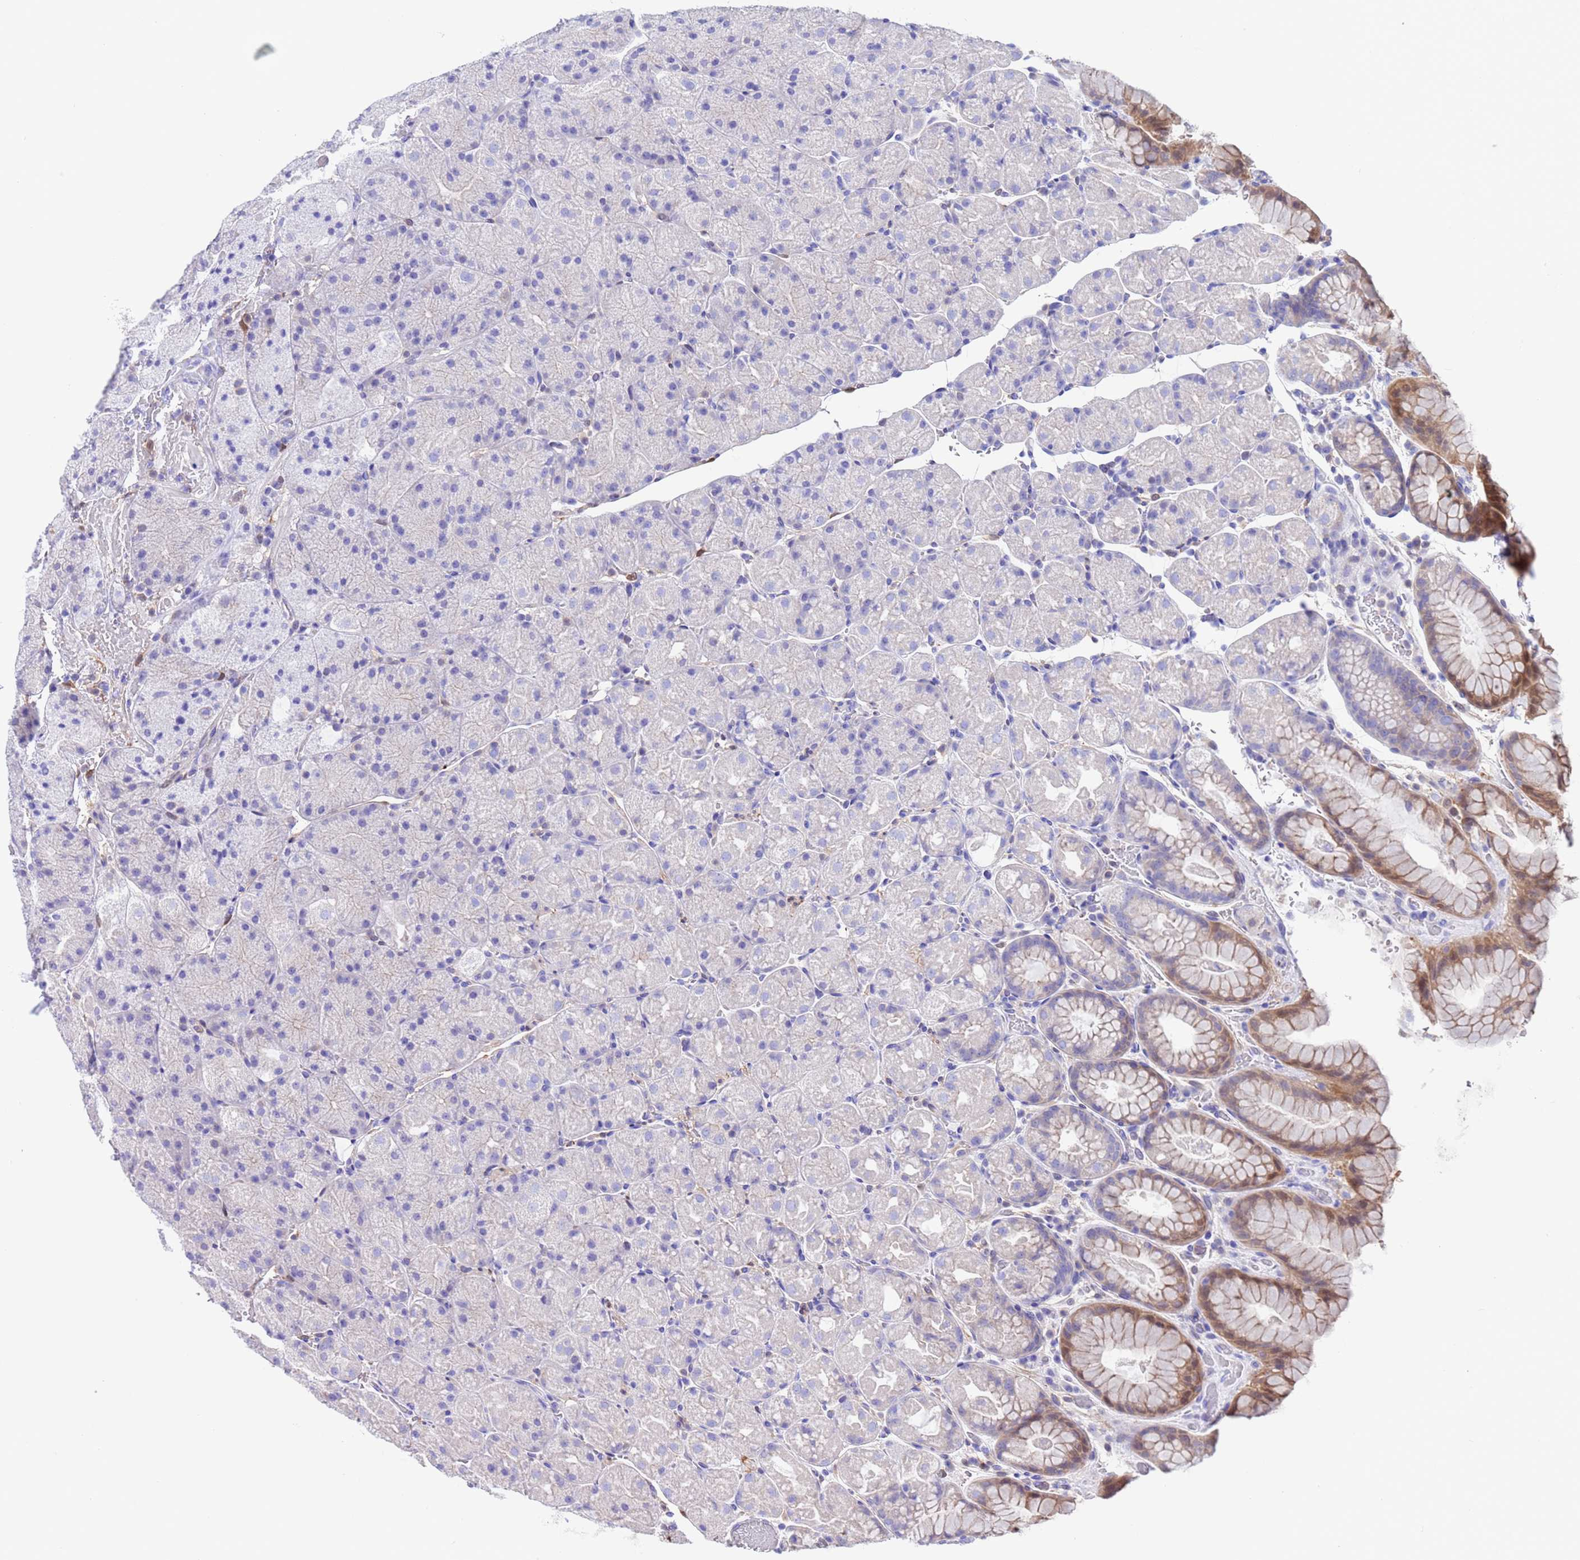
{"staining": {"intensity": "moderate", "quantity": "25%-75%", "location": "cytoplasmic/membranous,nuclear"}, "tissue": "stomach", "cell_type": "Glandular cells", "image_type": "normal", "snomed": [{"axis": "morphology", "description": "Normal tissue, NOS"}, {"axis": "topography", "description": "Stomach, upper"}, {"axis": "topography", "description": "Stomach, lower"}], "caption": "Brown immunohistochemical staining in normal stomach reveals moderate cytoplasmic/membranous,nuclear positivity in approximately 25%-75% of glandular cells. The staining was performed using DAB (3,3'-diaminobenzidine), with brown indicating positive protein expression. Nuclei are stained blue with hematoxylin.", "gene": "C6orf47", "patient": {"sex": "male", "age": 67}}